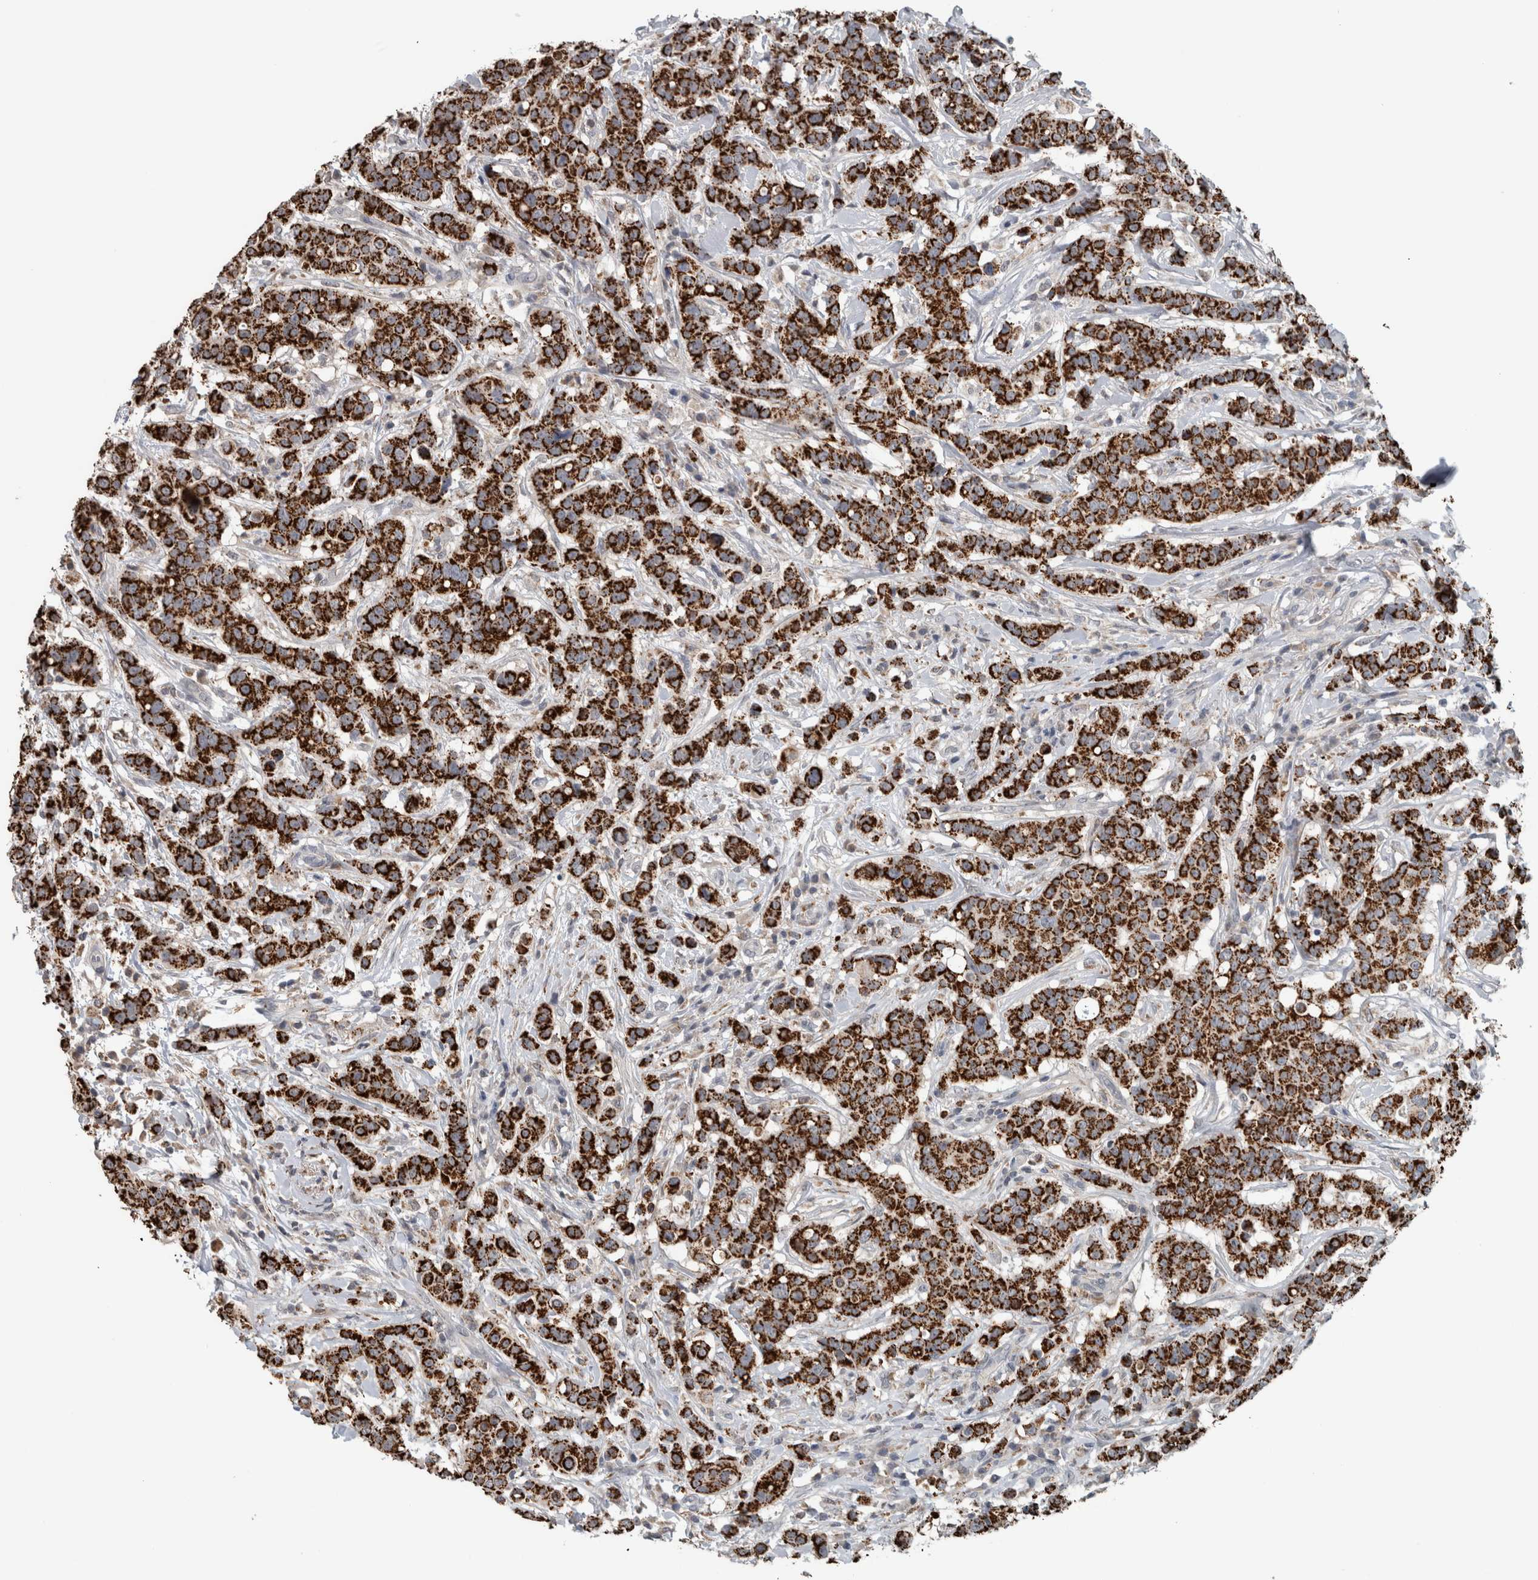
{"staining": {"intensity": "strong", "quantity": ">75%", "location": "cytoplasmic/membranous"}, "tissue": "breast cancer", "cell_type": "Tumor cells", "image_type": "cancer", "snomed": [{"axis": "morphology", "description": "Duct carcinoma"}, {"axis": "topography", "description": "Breast"}], "caption": "Immunohistochemical staining of breast cancer (infiltrating ductal carcinoma) exhibits high levels of strong cytoplasmic/membranous protein staining in approximately >75% of tumor cells.", "gene": "ACSF2", "patient": {"sex": "female", "age": 27}}